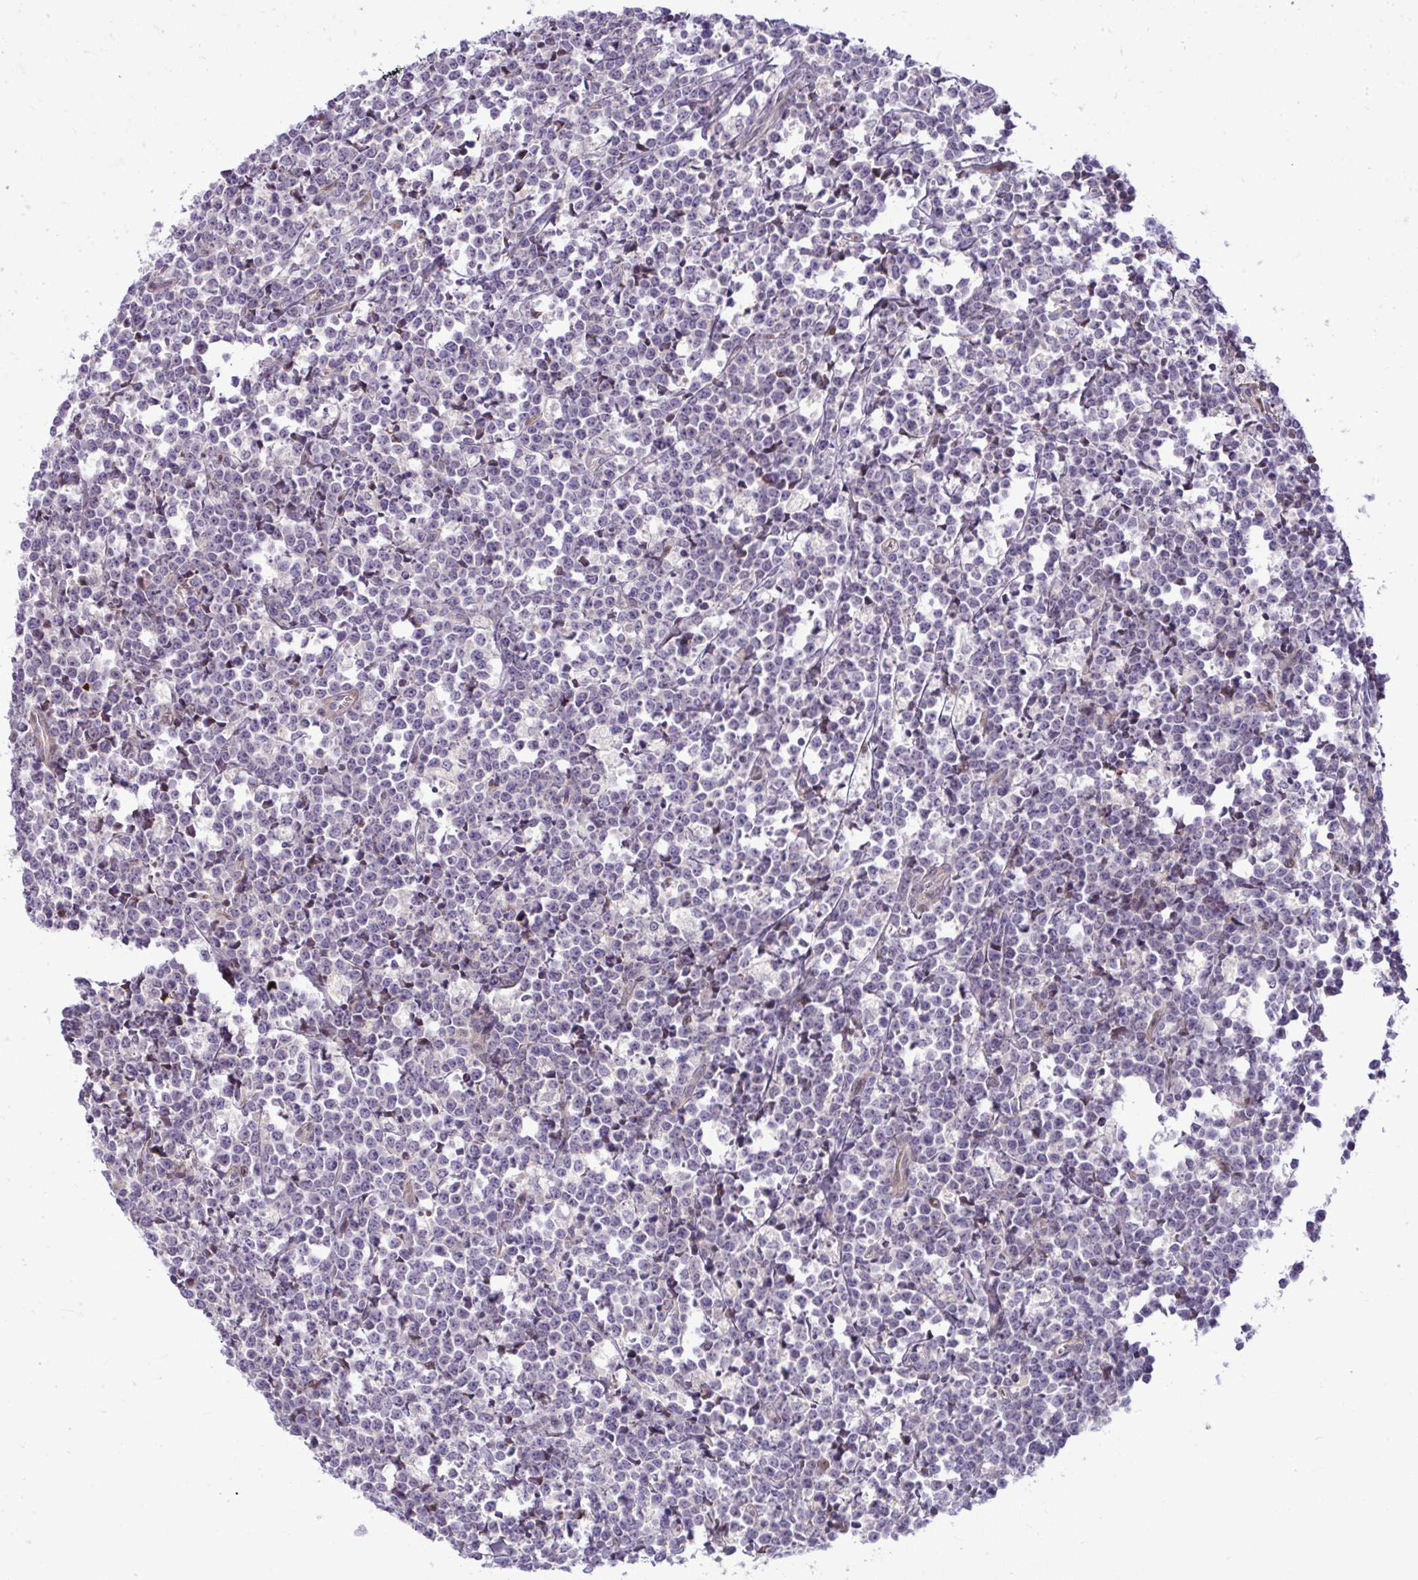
{"staining": {"intensity": "negative", "quantity": "none", "location": "none"}, "tissue": "lymphoma", "cell_type": "Tumor cells", "image_type": "cancer", "snomed": [{"axis": "morphology", "description": "Malignant lymphoma, non-Hodgkin's type, High grade"}, {"axis": "topography", "description": "Small intestine"}], "caption": "This is an IHC histopathology image of malignant lymphoma, non-Hodgkin's type (high-grade). There is no positivity in tumor cells.", "gene": "ZSCAN9", "patient": {"sex": "female", "age": 56}}